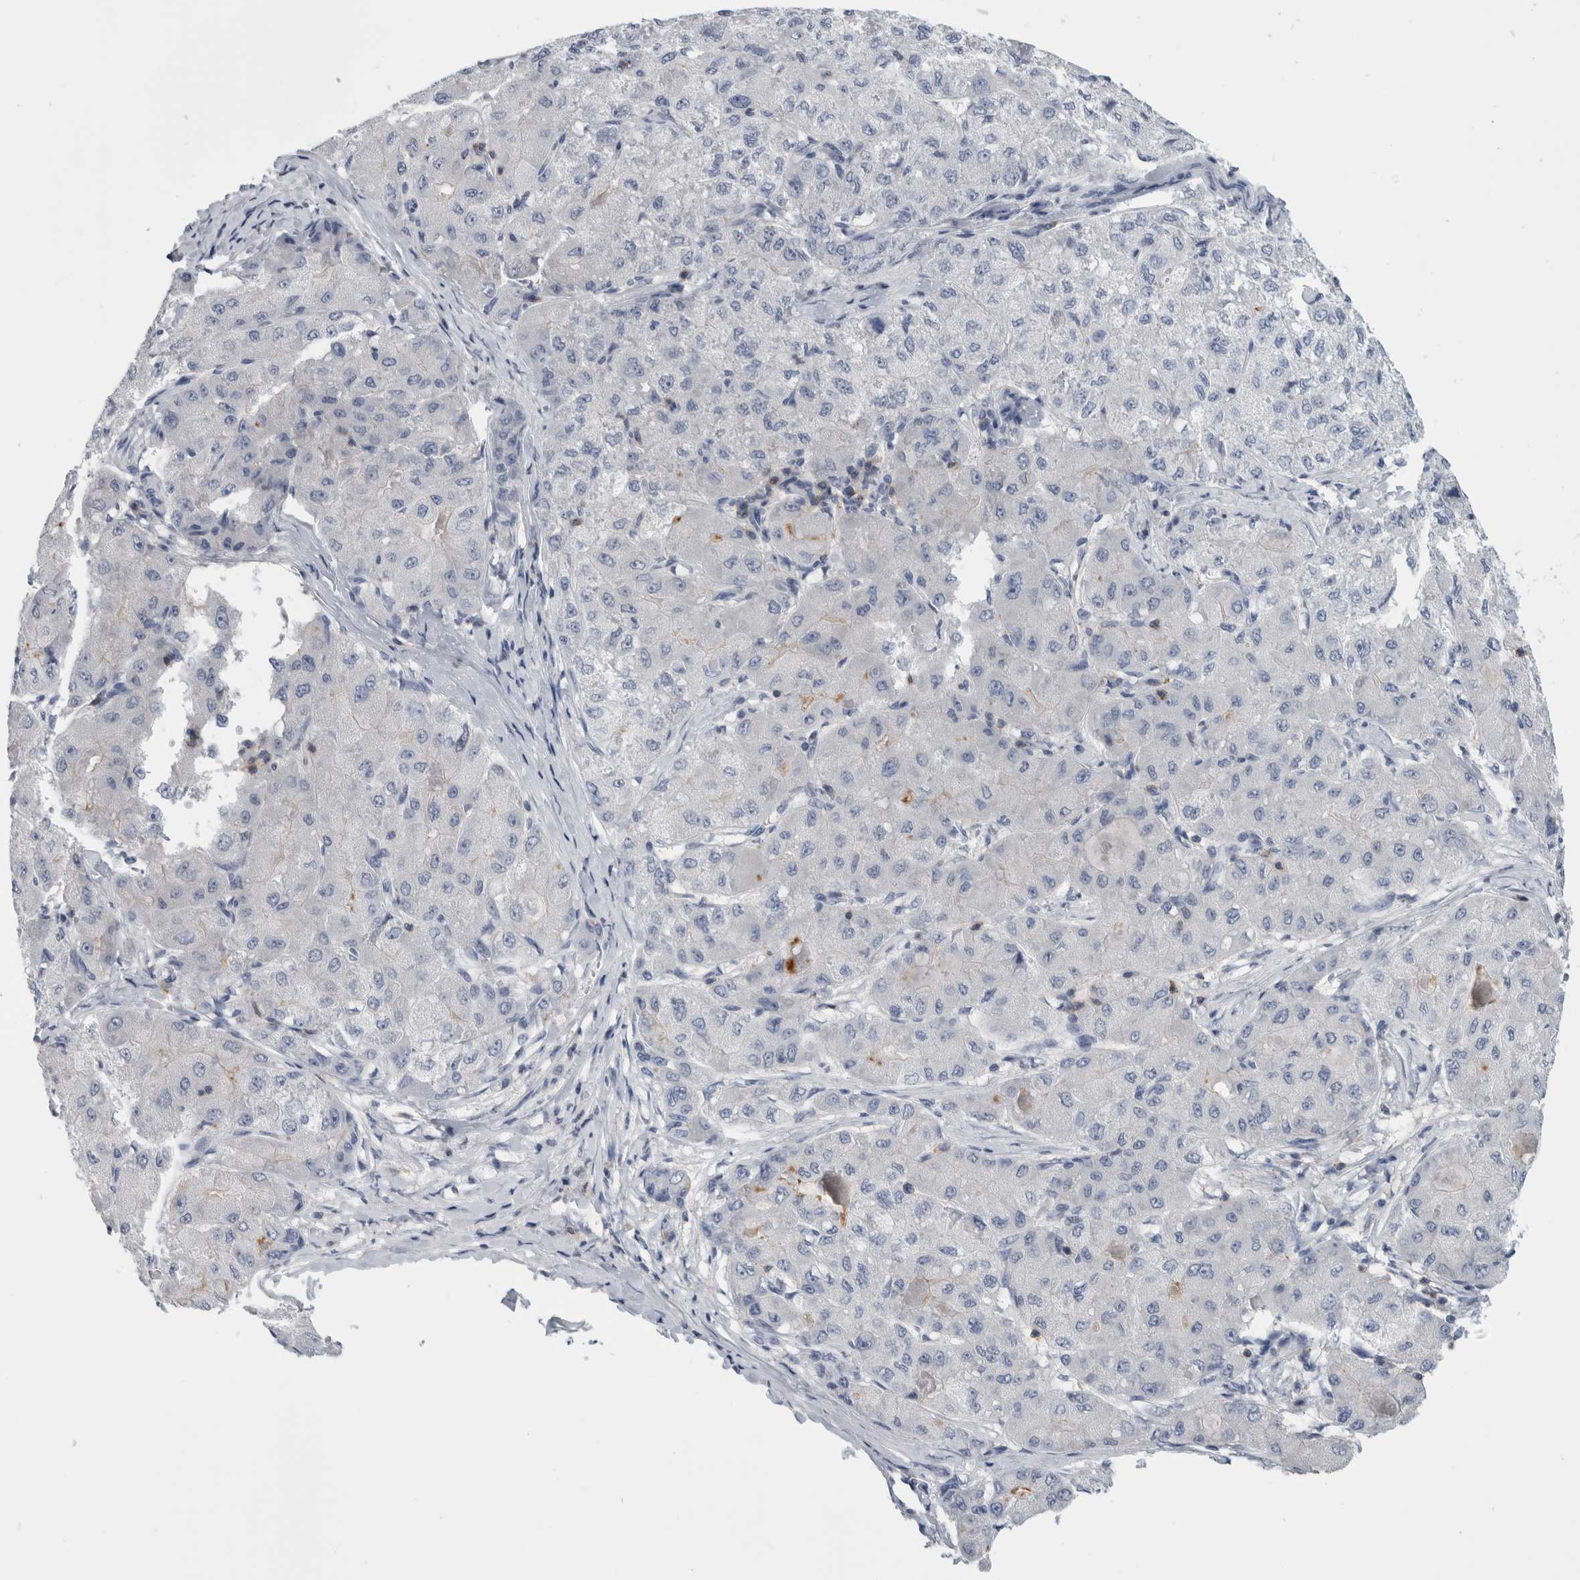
{"staining": {"intensity": "negative", "quantity": "none", "location": "none"}, "tissue": "liver cancer", "cell_type": "Tumor cells", "image_type": "cancer", "snomed": [{"axis": "morphology", "description": "Carcinoma, Hepatocellular, NOS"}, {"axis": "topography", "description": "Liver"}], "caption": "Immunohistochemistry (IHC) micrograph of human liver cancer (hepatocellular carcinoma) stained for a protein (brown), which demonstrates no expression in tumor cells. (DAB IHC, high magnification).", "gene": "ANKFY1", "patient": {"sex": "male", "age": 80}}